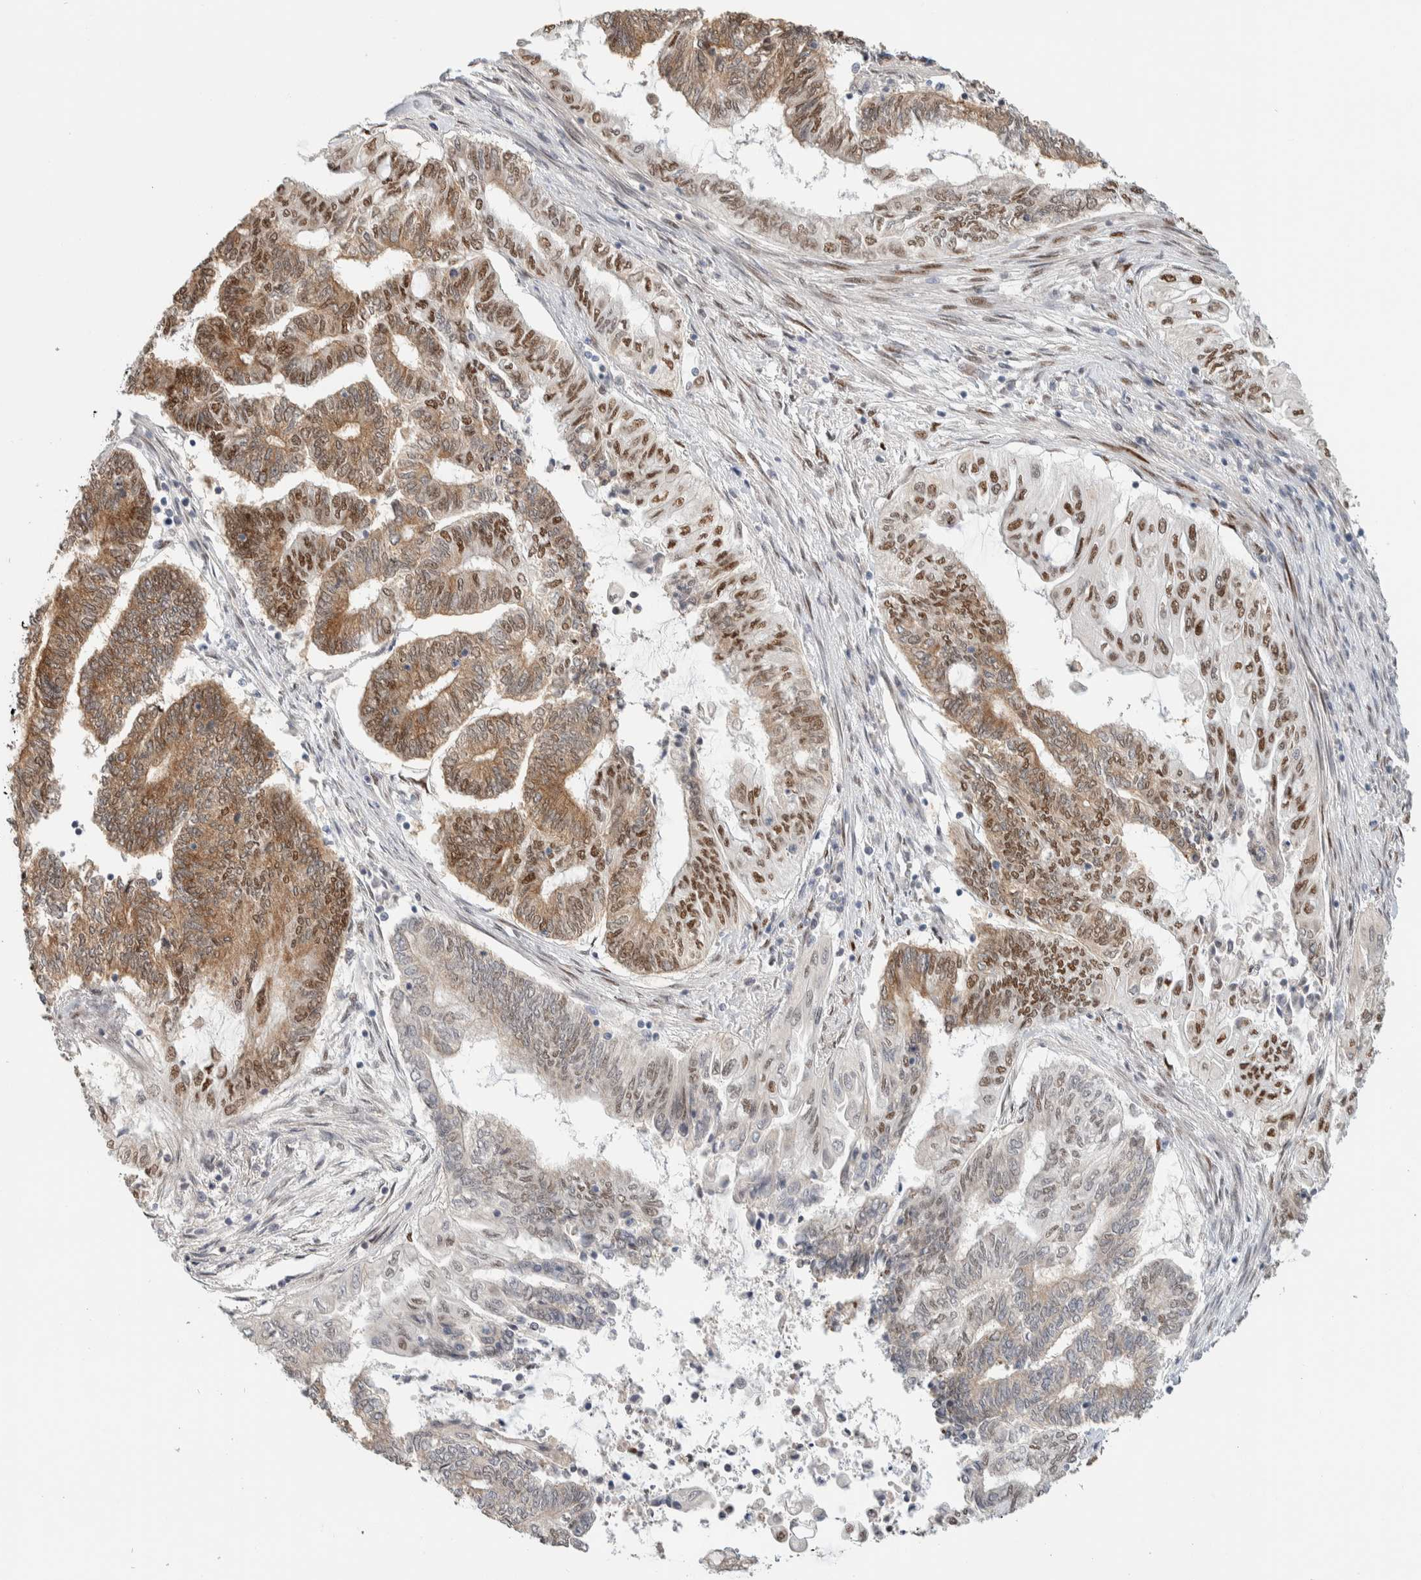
{"staining": {"intensity": "moderate", "quantity": ">75%", "location": "nuclear"}, "tissue": "endometrial cancer", "cell_type": "Tumor cells", "image_type": "cancer", "snomed": [{"axis": "morphology", "description": "Adenocarcinoma, NOS"}, {"axis": "topography", "description": "Uterus"}, {"axis": "topography", "description": "Endometrium"}], "caption": "Immunohistochemical staining of human endometrial adenocarcinoma displays medium levels of moderate nuclear staining in about >75% of tumor cells. (IHC, brightfield microscopy, high magnification).", "gene": "PUS7", "patient": {"sex": "female", "age": 70}}